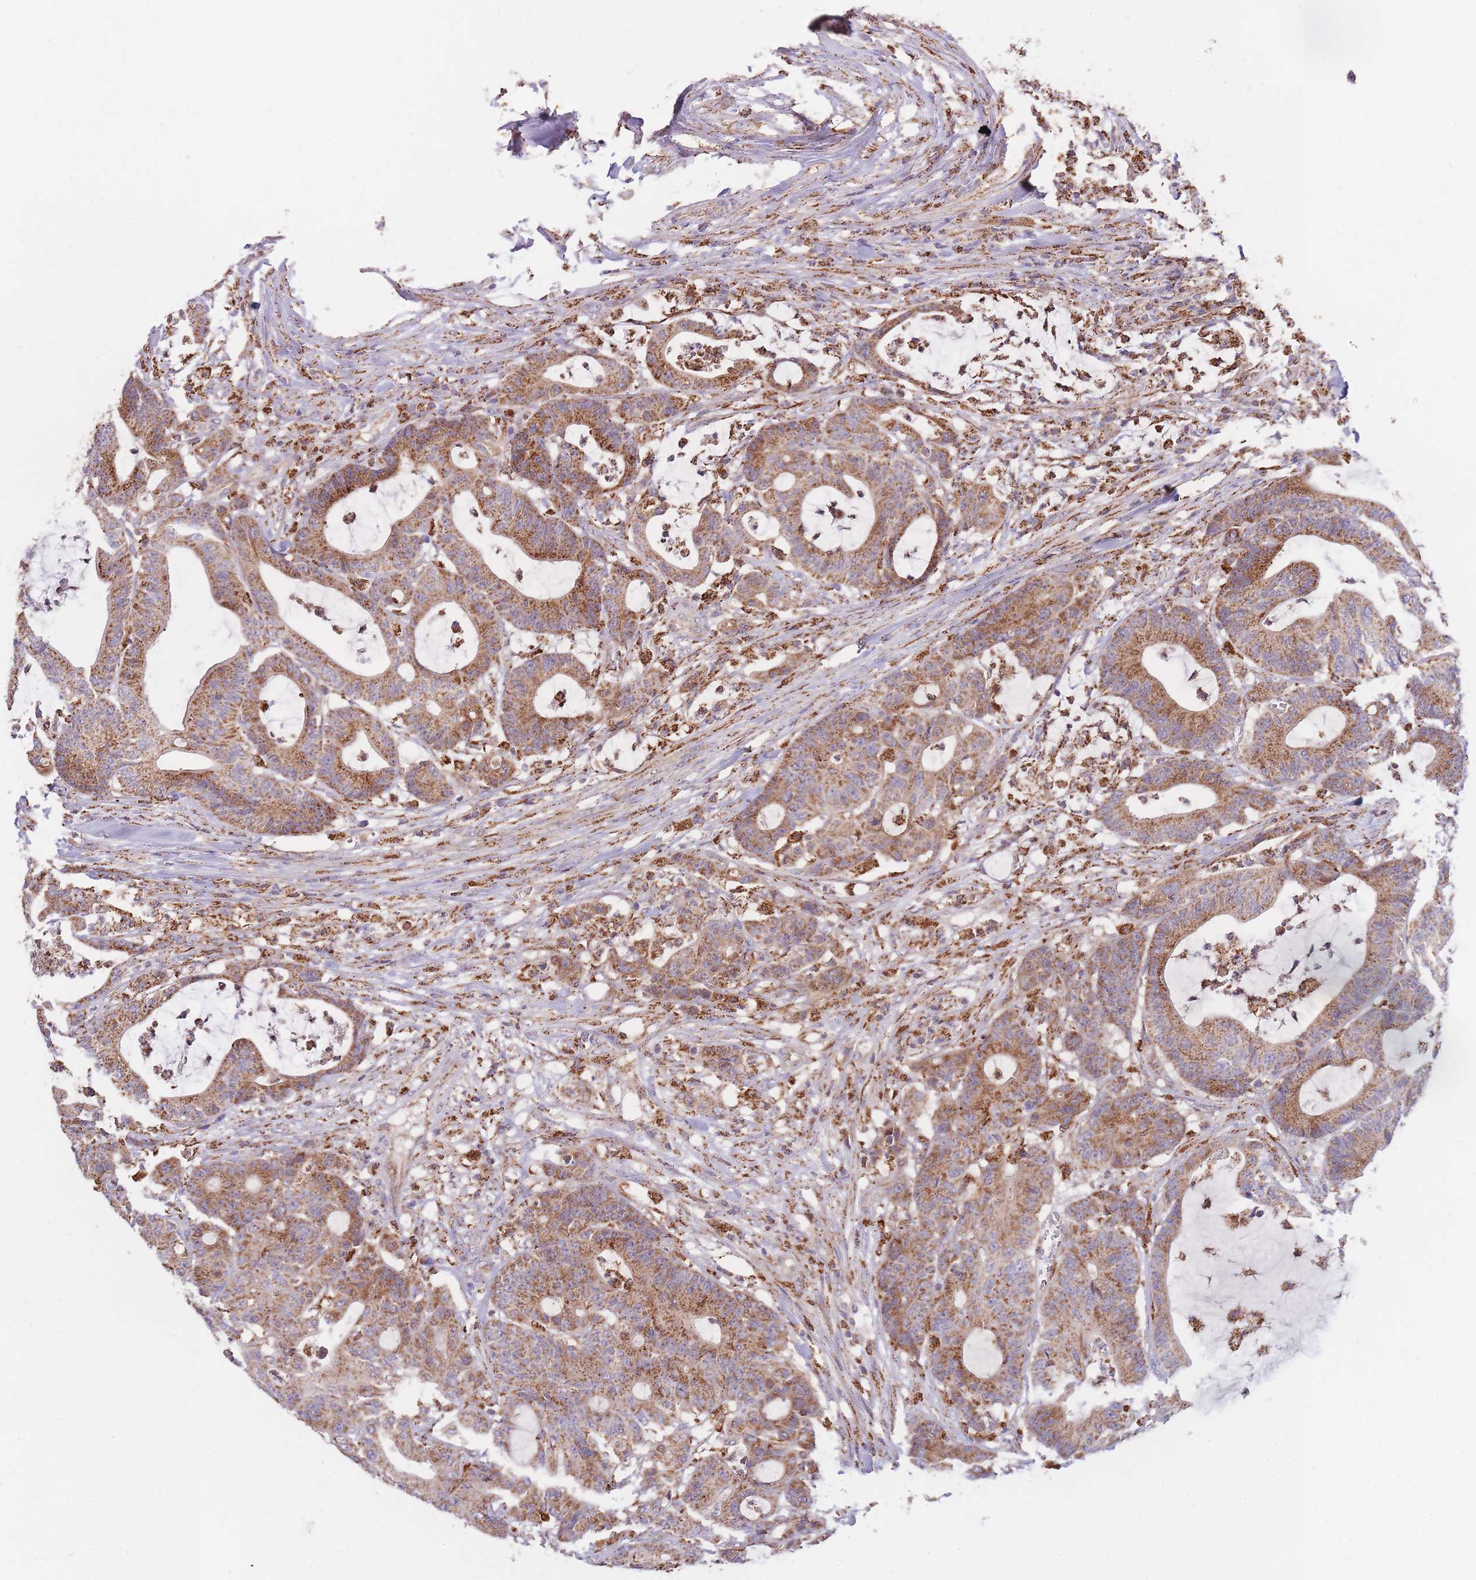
{"staining": {"intensity": "moderate", "quantity": ">75%", "location": "cytoplasmic/membranous"}, "tissue": "colorectal cancer", "cell_type": "Tumor cells", "image_type": "cancer", "snomed": [{"axis": "morphology", "description": "Adenocarcinoma, NOS"}, {"axis": "topography", "description": "Colon"}], "caption": "Immunohistochemistry (IHC) (DAB (3,3'-diaminobenzidine)) staining of colorectal adenocarcinoma demonstrates moderate cytoplasmic/membranous protein positivity in about >75% of tumor cells.", "gene": "MRPL17", "patient": {"sex": "female", "age": 84}}